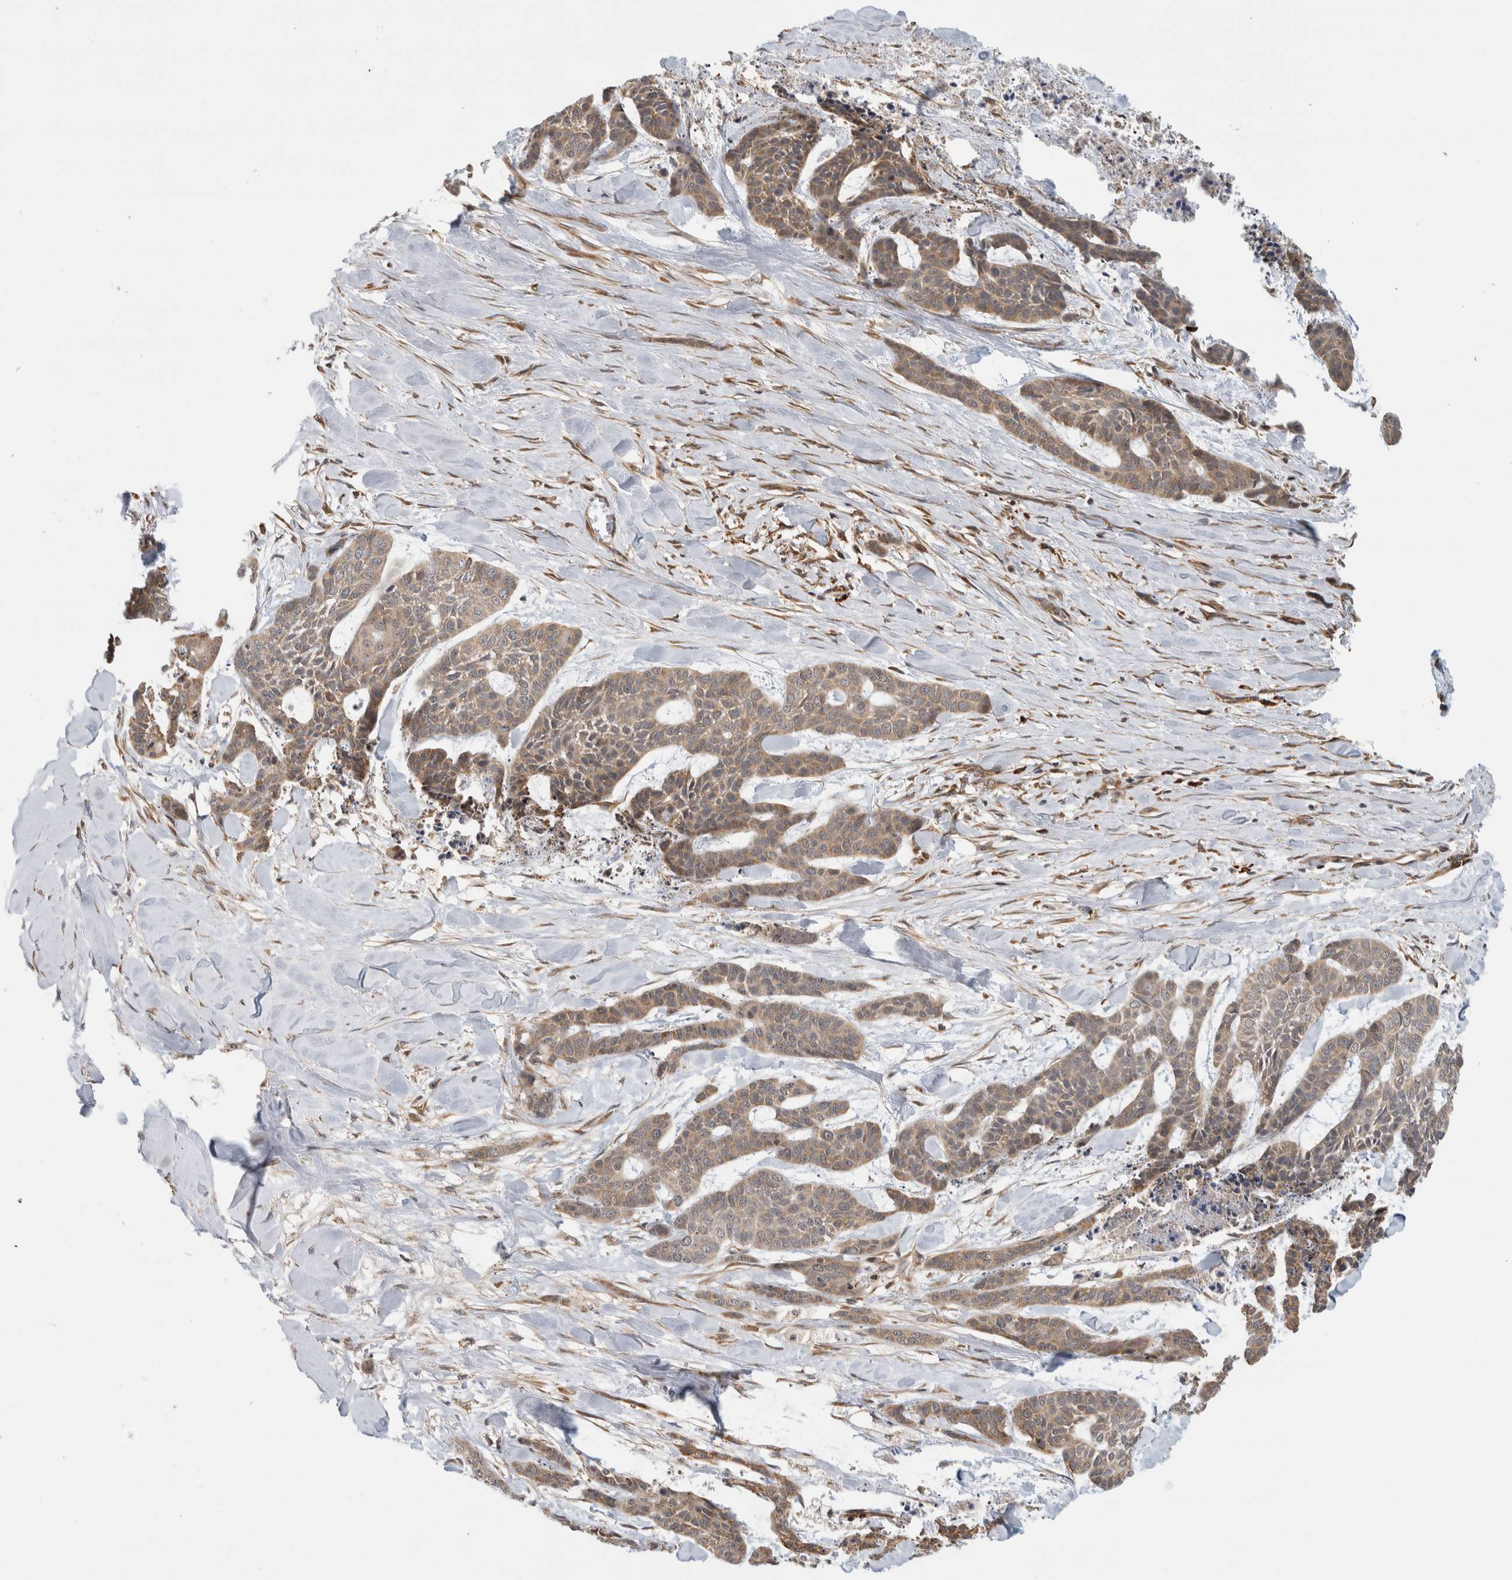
{"staining": {"intensity": "weak", "quantity": ">75%", "location": "cytoplasmic/membranous"}, "tissue": "skin cancer", "cell_type": "Tumor cells", "image_type": "cancer", "snomed": [{"axis": "morphology", "description": "Basal cell carcinoma"}, {"axis": "topography", "description": "Skin"}], "caption": "A brown stain labels weak cytoplasmic/membranous staining of a protein in human skin cancer tumor cells.", "gene": "MS4A7", "patient": {"sex": "female", "age": 64}}